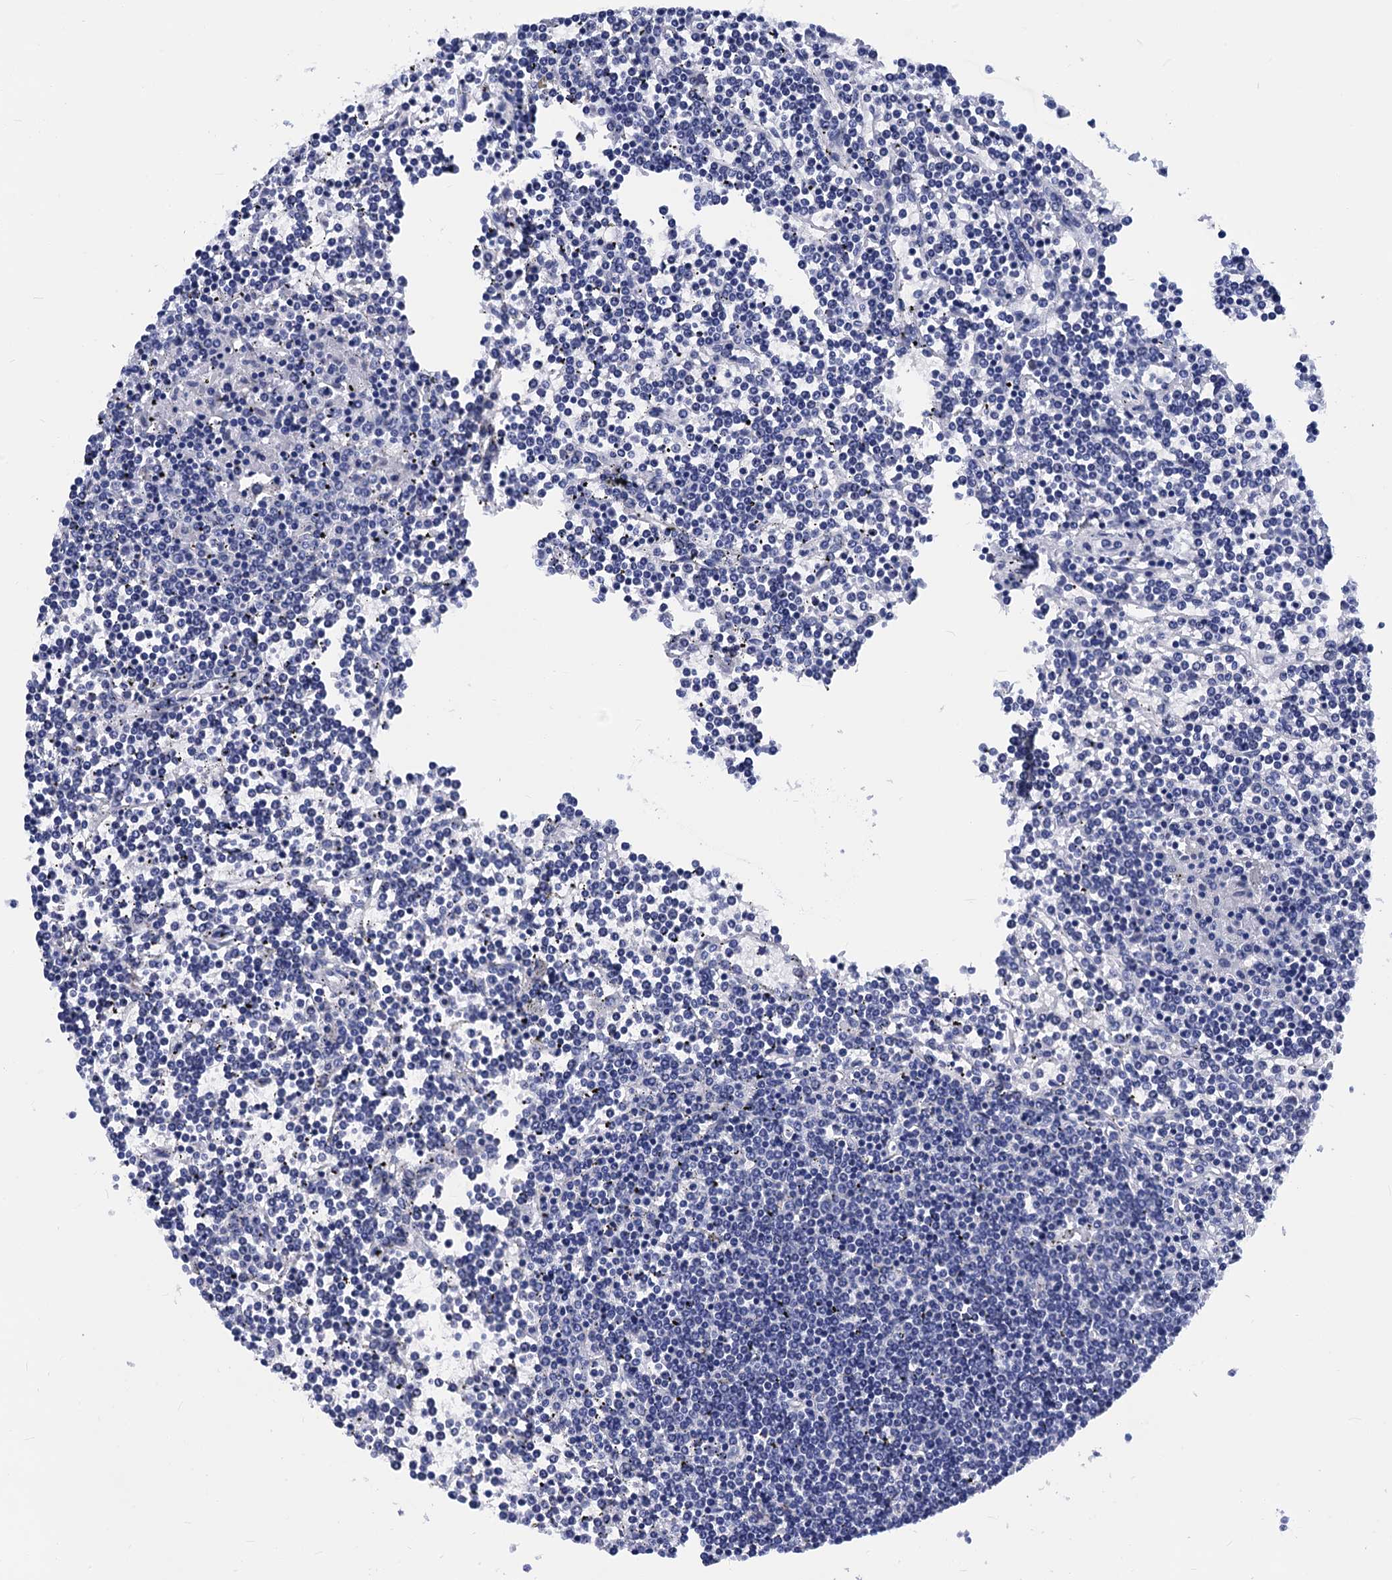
{"staining": {"intensity": "negative", "quantity": "none", "location": "none"}, "tissue": "lymphoma", "cell_type": "Tumor cells", "image_type": "cancer", "snomed": [{"axis": "morphology", "description": "Malignant lymphoma, non-Hodgkin's type, Low grade"}, {"axis": "topography", "description": "Spleen"}], "caption": "Tumor cells show no significant expression in lymphoma.", "gene": "MYBPC3", "patient": {"sex": "female", "age": 19}}